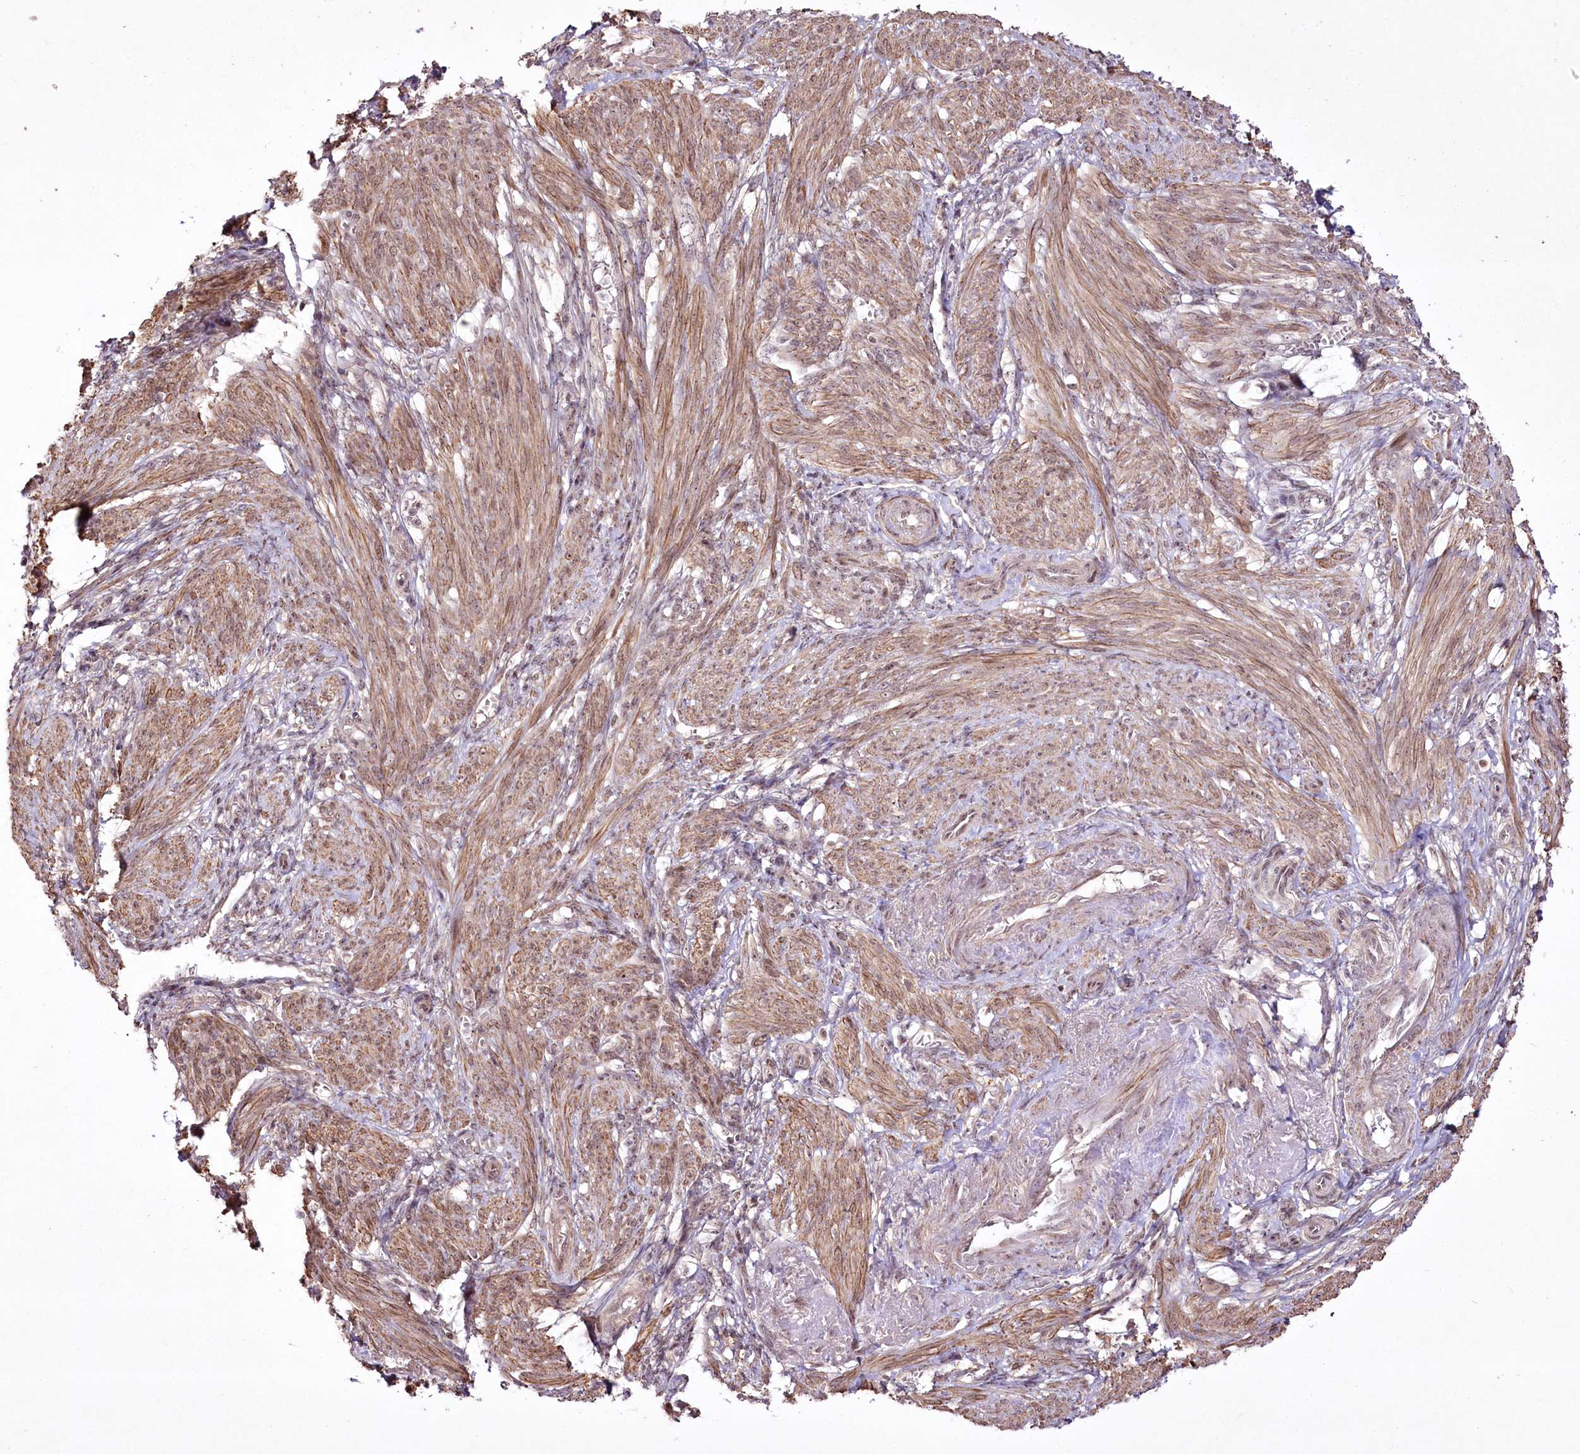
{"staining": {"intensity": "moderate", "quantity": ">75%", "location": "cytoplasmic/membranous"}, "tissue": "smooth muscle", "cell_type": "Smooth muscle cells", "image_type": "normal", "snomed": [{"axis": "morphology", "description": "Normal tissue, NOS"}, {"axis": "topography", "description": "Smooth muscle"}], "caption": "Protein staining by immunohistochemistry (IHC) exhibits moderate cytoplasmic/membranous expression in about >75% of smooth muscle cells in benign smooth muscle.", "gene": "CCDC59", "patient": {"sex": "female", "age": 39}}